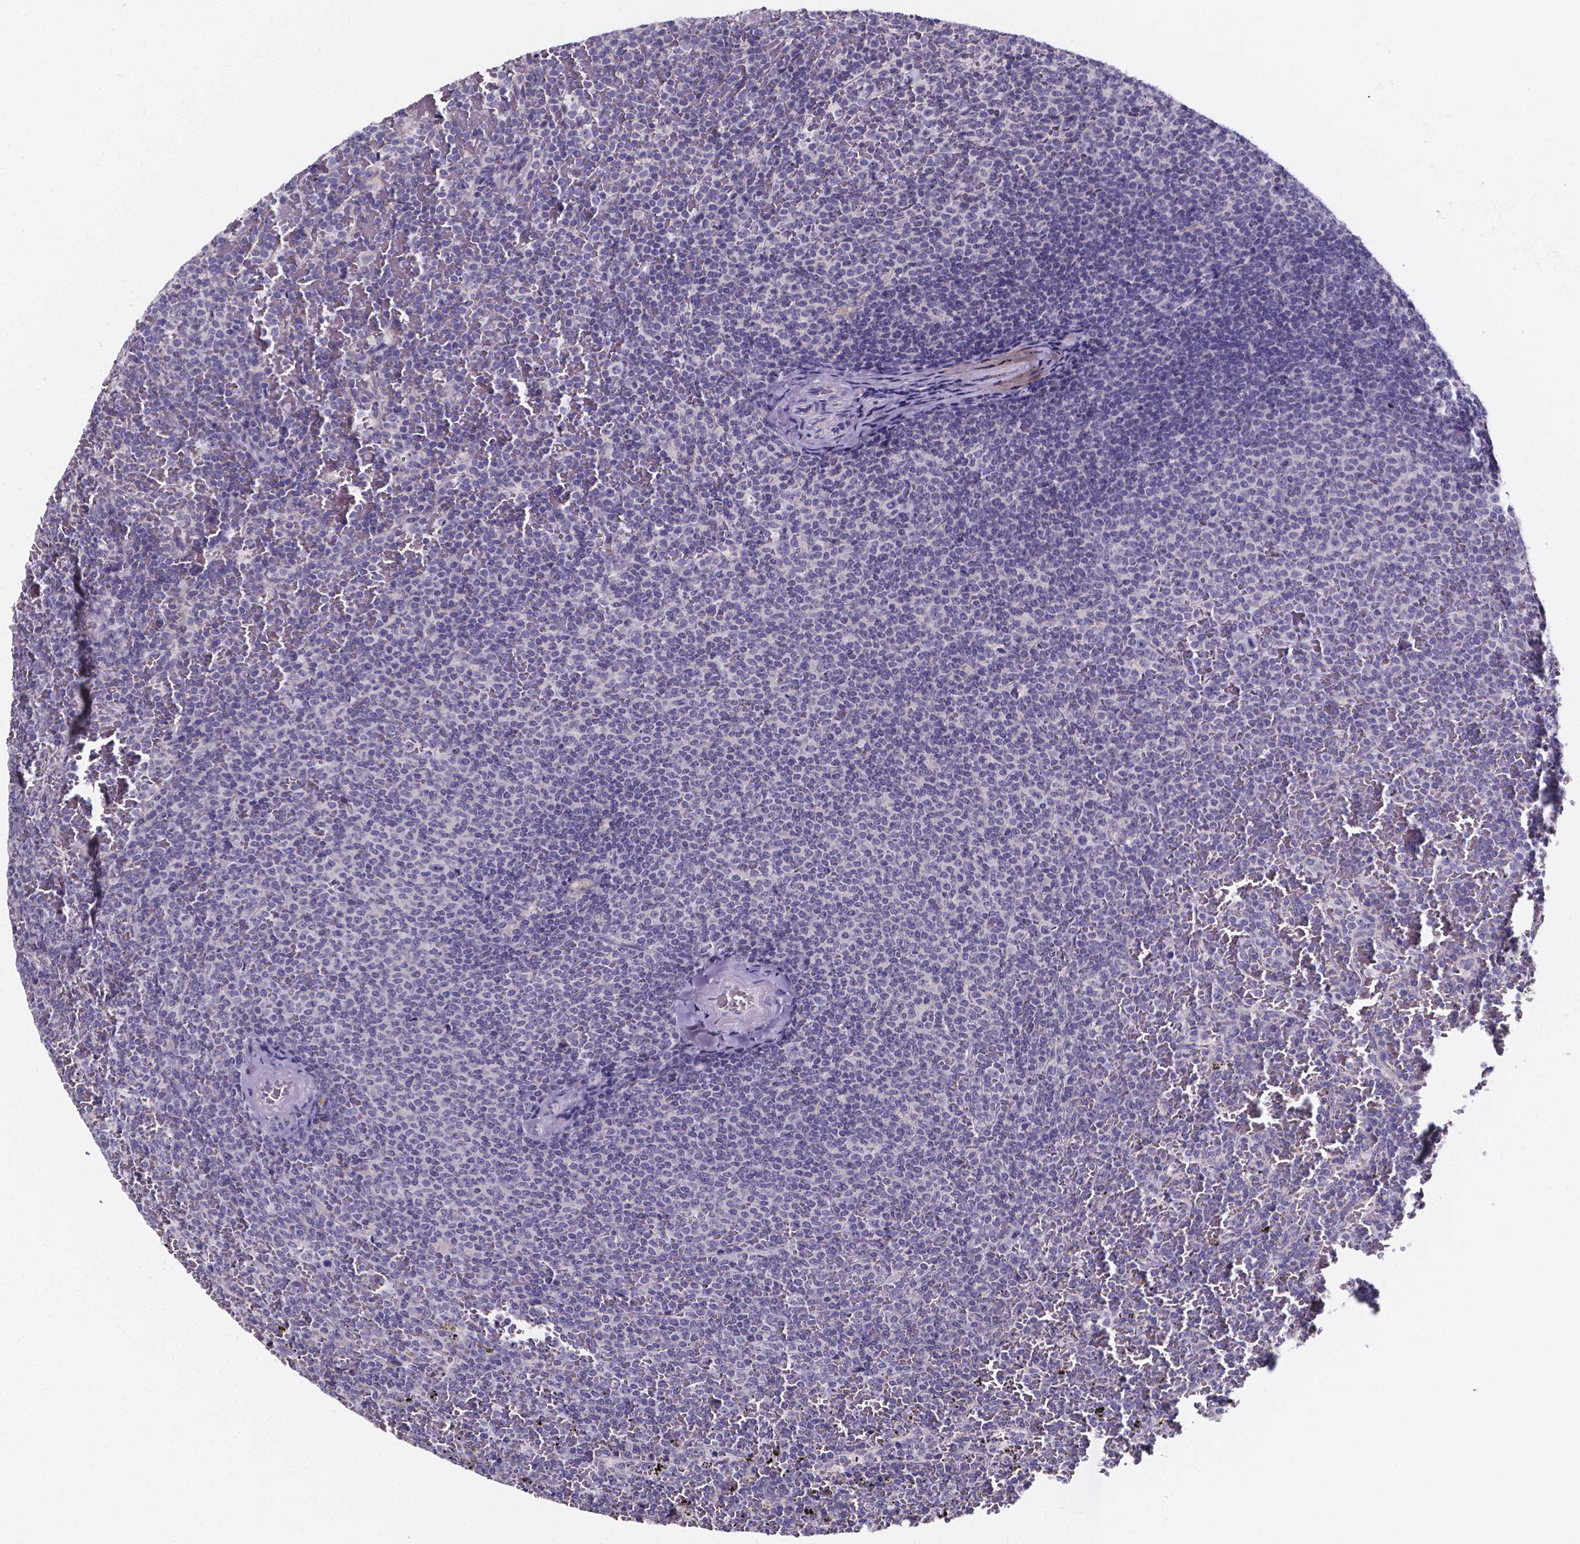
{"staining": {"intensity": "negative", "quantity": "none", "location": "none"}, "tissue": "lymphoma", "cell_type": "Tumor cells", "image_type": "cancer", "snomed": [{"axis": "morphology", "description": "Malignant lymphoma, non-Hodgkin's type, Low grade"}, {"axis": "topography", "description": "Spleen"}], "caption": "Protein analysis of lymphoma demonstrates no significant staining in tumor cells.", "gene": "SPOCD1", "patient": {"sex": "female", "age": 77}}